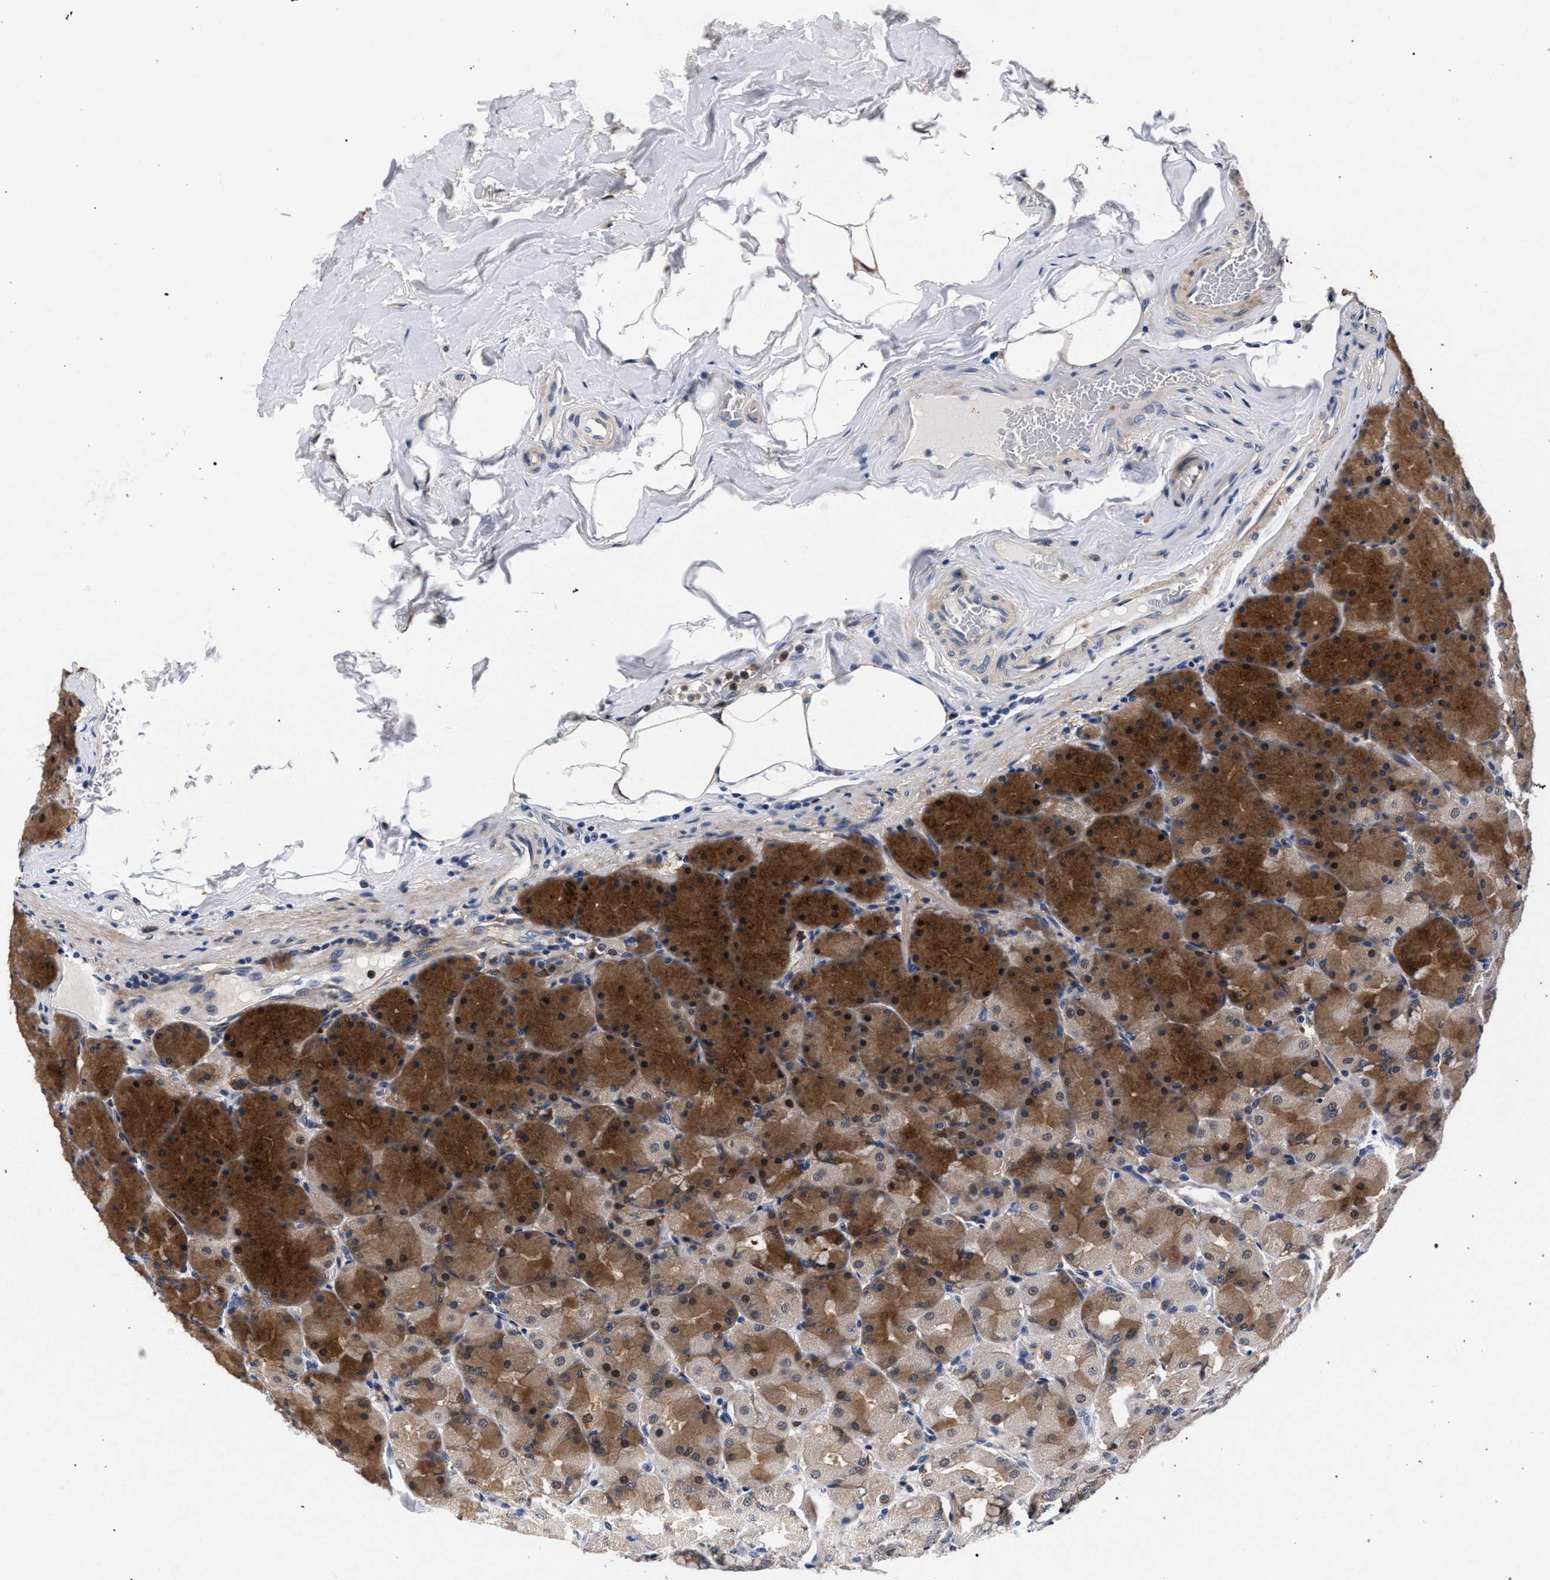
{"staining": {"intensity": "moderate", "quantity": ">75%", "location": "cytoplasmic/membranous"}, "tissue": "stomach", "cell_type": "Glandular cells", "image_type": "normal", "snomed": [{"axis": "morphology", "description": "Normal tissue, NOS"}, {"axis": "topography", "description": "Stomach, upper"}], "caption": "Immunohistochemistry (IHC) of normal stomach displays medium levels of moderate cytoplasmic/membranous expression in about >75% of glandular cells.", "gene": "ZNF462", "patient": {"sex": "female", "age": 56}}